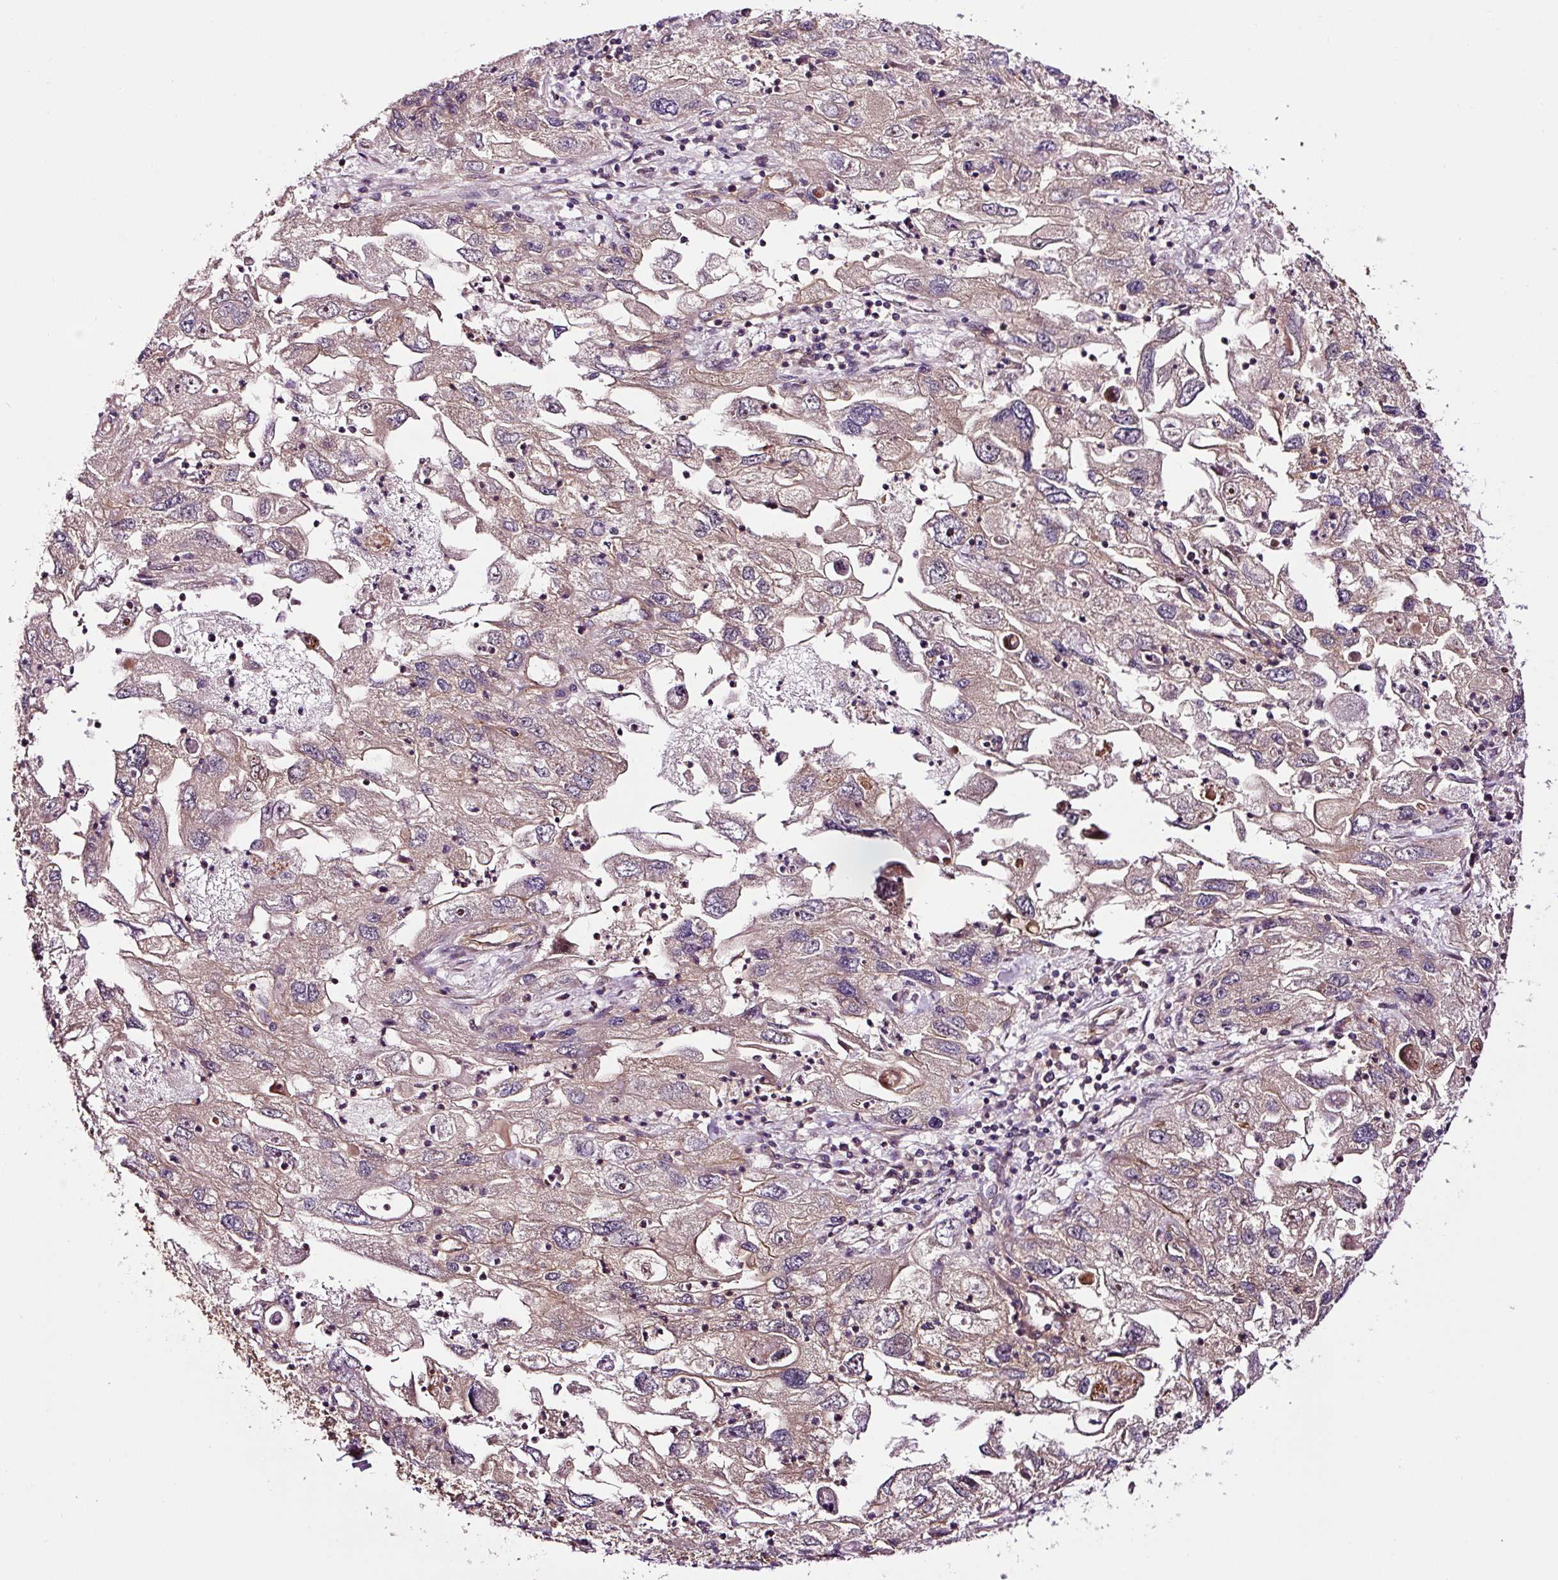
{"staining": {"intensity": "moderate", "quantity": "<25%", "location": "cytoplasmic/membranous"}, "tissue": "endometrial cancer", "cell_type": "Tumor cells", "image_type": "cancer", "snomed": [{"axis": "morphology", "description": "Adenocarcinoma, NOS"}, {"axis": "topography", "description": "Endometrium"}], "caption": "Endometrial cancer stained with immunohistochemistry (IHC) reveals moderate cytoplasmic/membranous expression in approximately <25% of tumor cells.", "gene": "METAP1", "patient": {"sex": "female", "age": 49}}